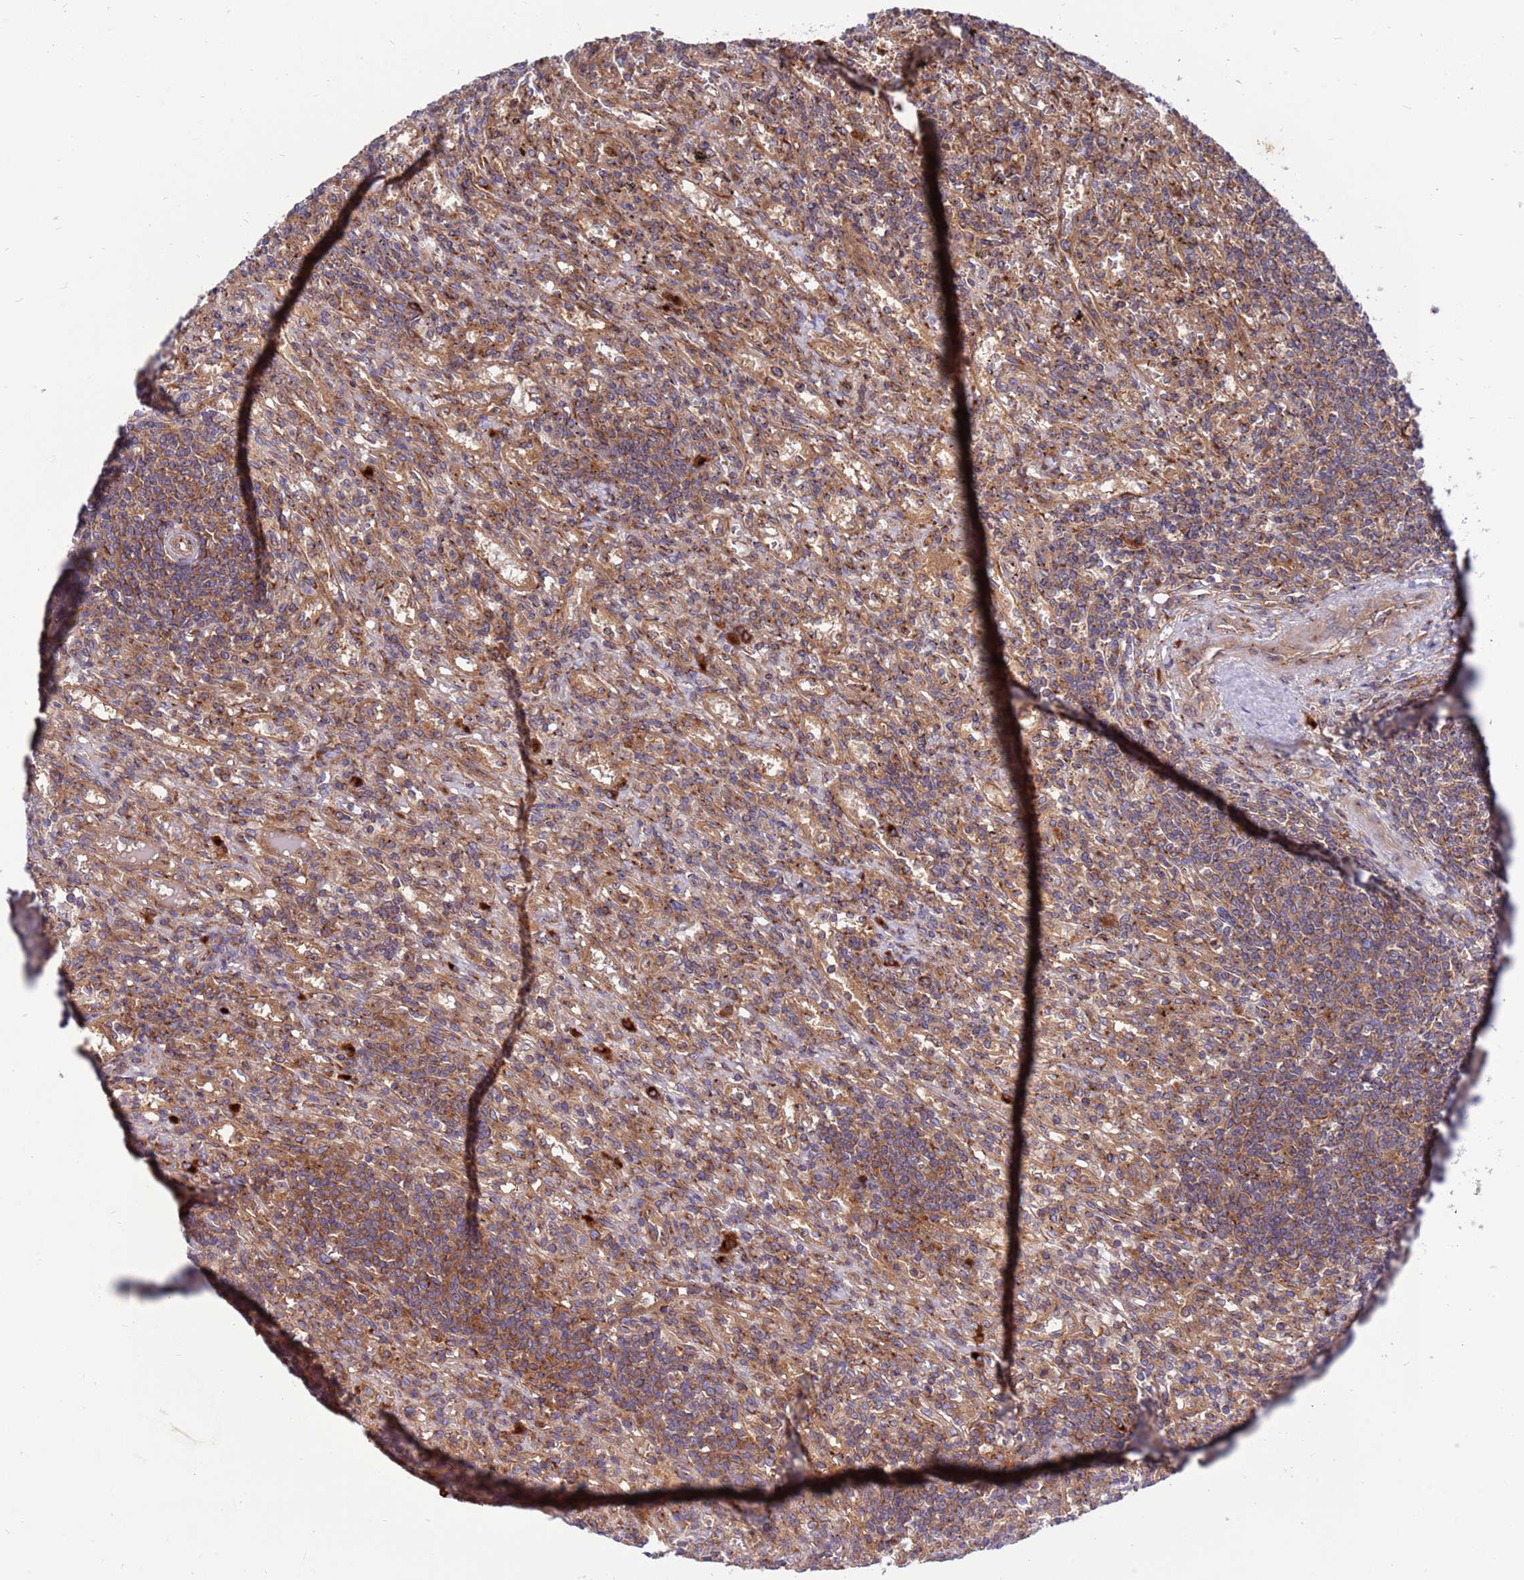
{"staining": {"intensity": "moderate", "quantity": ">75%", "location": "cytoplasmic/membranous"}, "tissue": "lymphoma", "cell_type": "Tumor cells", "image_type": "cancer", "snomed": [{"axis": "morphology", "description": "Malignant lymphoma, non-Hodgkin's type, Low grade"}, {"axis": "topography", "description": "Spleen"}], "caption": "Immunohistochemical staining of human low-grade malignant lymphoma, non-Hodgkin's type displays medium levels of moderate cytoplasmic/membranous positivity in about >75% of tumor cells.", "gene": "ZC3HAV1", "patient": {"sex": "male", "age": 76}}